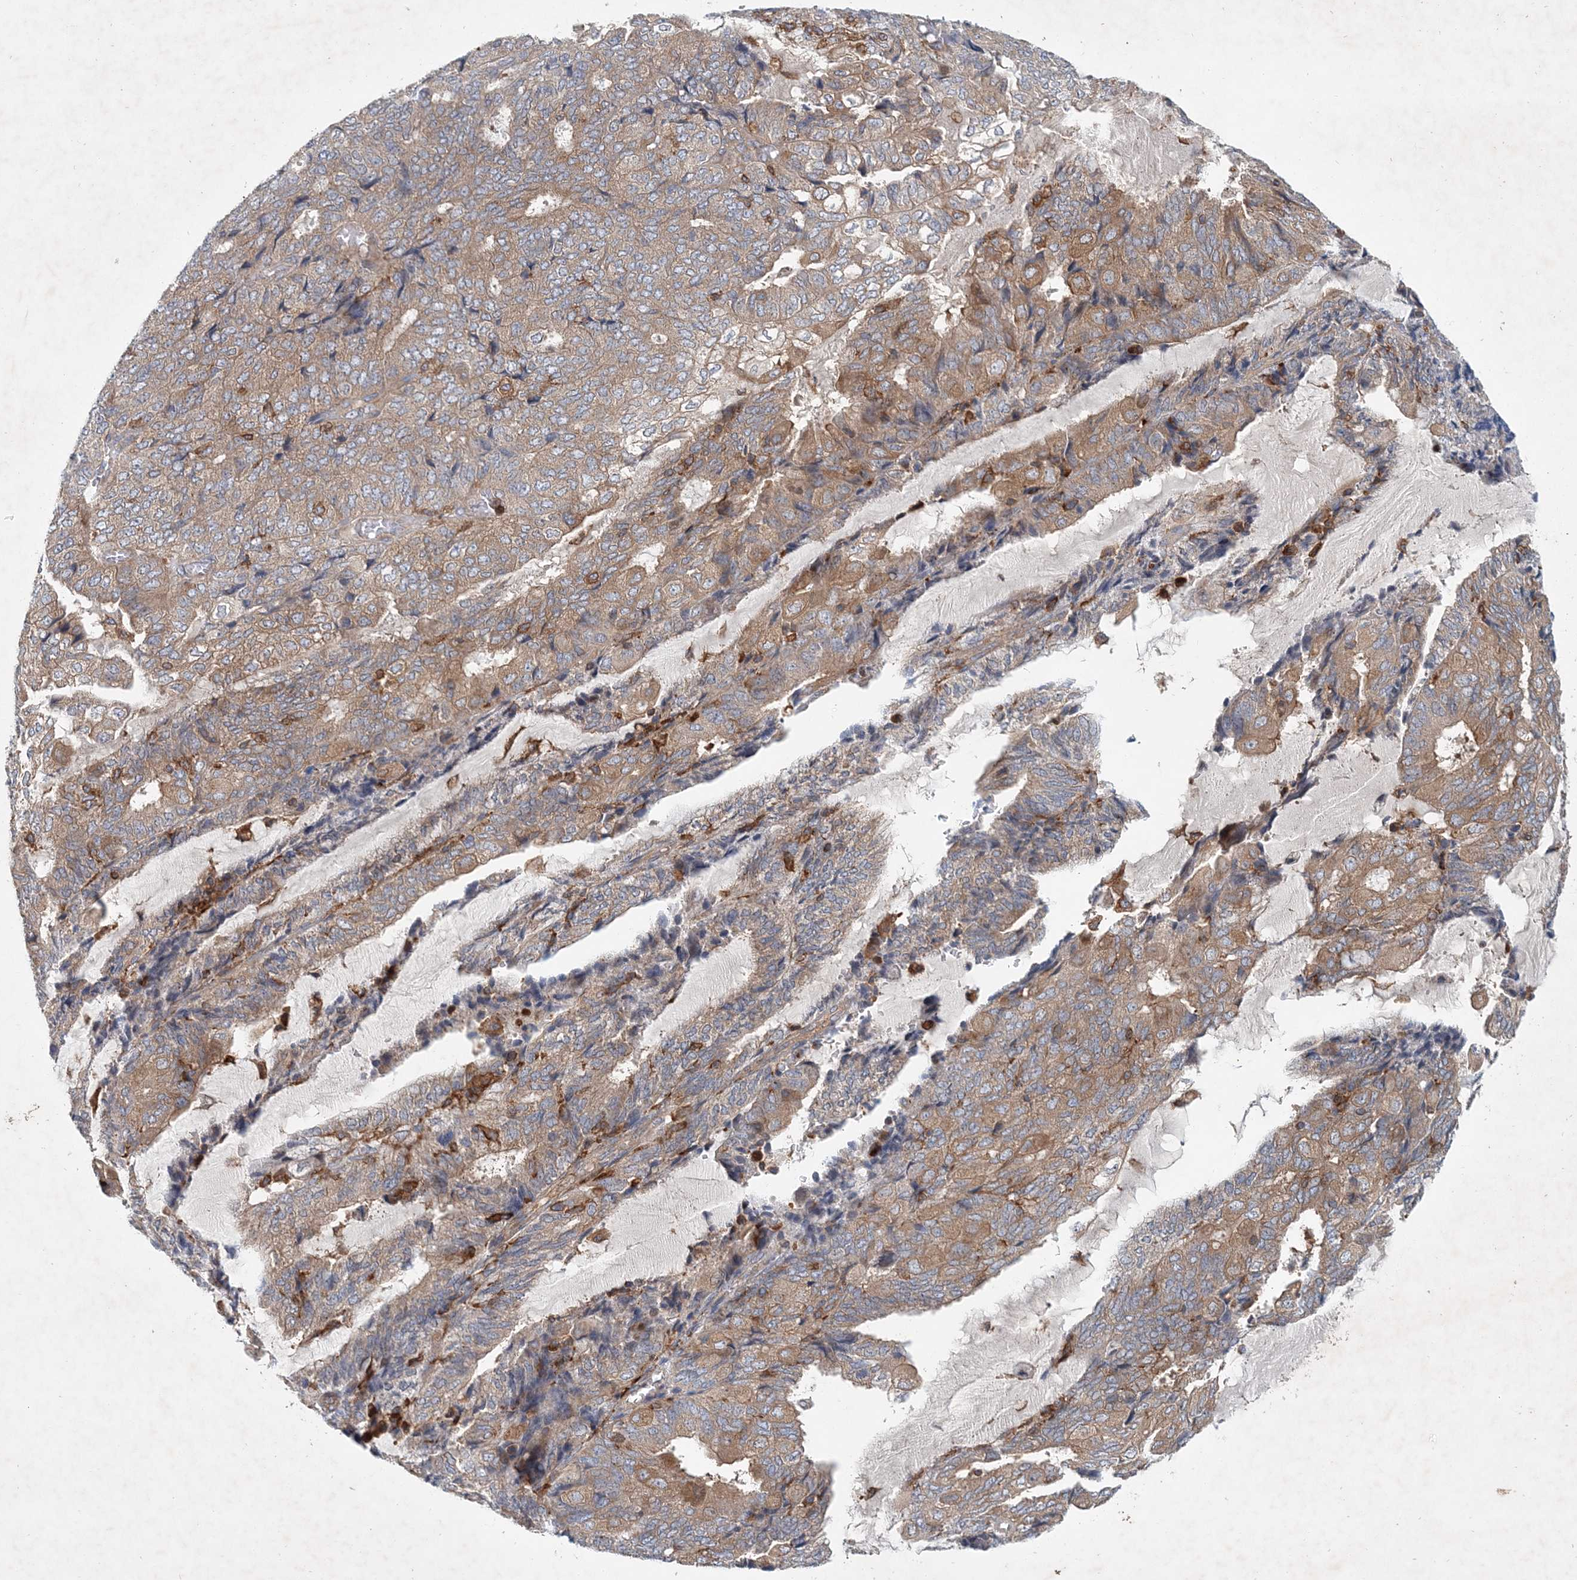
{"staining": {"intensity": "moderate", "quantity": "25%-75%", "location": "cytoplasmic/membranous"}, "tissue": "endometrial cancer", "cell_type": "Tumor cells", "image_type": "cancer", "snomed": [{"axis": "morphology", "description": "Adenocarcinoma, NOS"}, {"axis": "topography", "description": "Endometrium"}], "caption": "Immunohistochemical staining of endometrial cancer (adenocarcinoma) displays medium levels of moderate cytoplasmic/membranous positivity in approximately 25%-75% of tumor cells. The staining was performed using DAB, with brown indicating positive protein expression. Nuclei are stained blue with hematoxylin.", "gene": "P2RY10", "patient": {"sex": "female", "age": 81}}